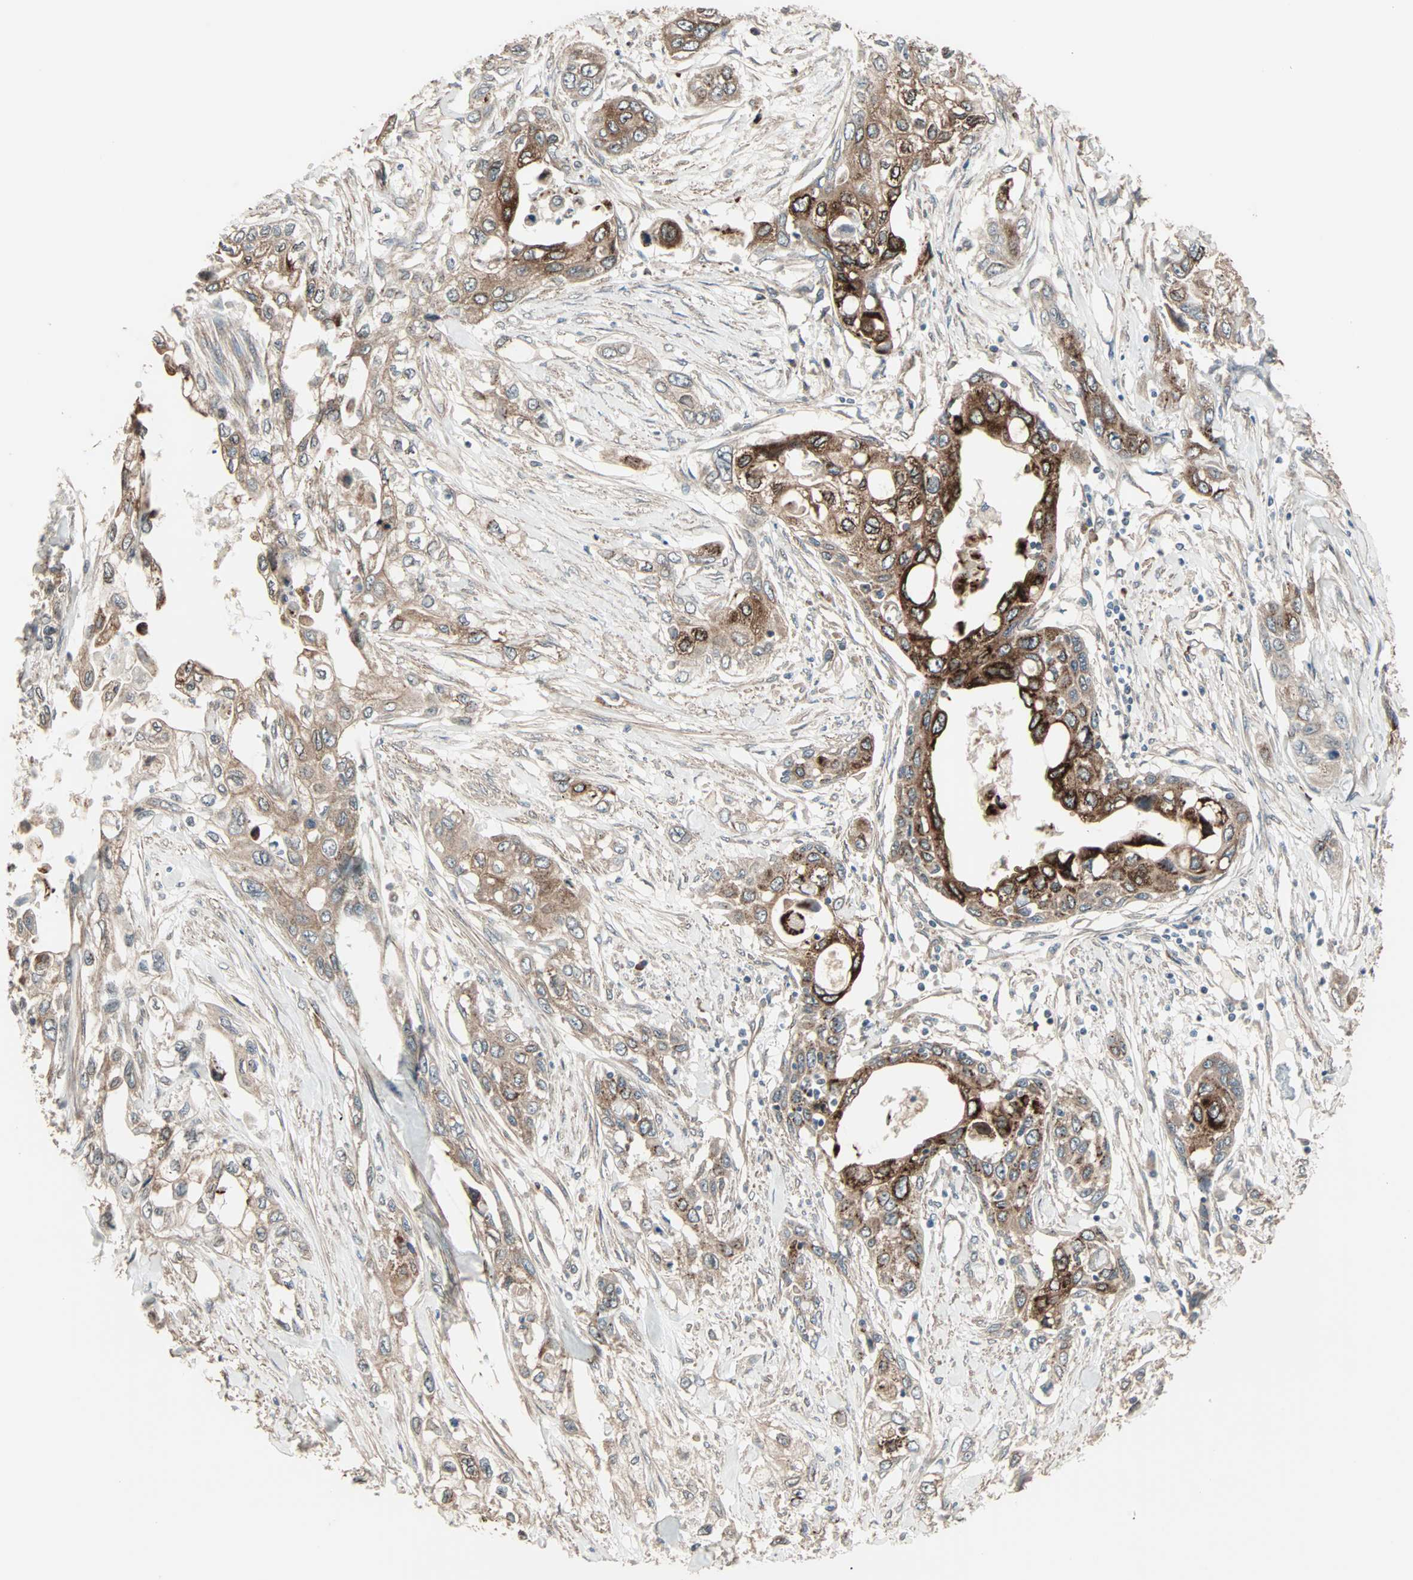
{"staining": {"intensity": "strong", "quantity": ">75%", "location": "cytoplasmic/membranous"}, "tissue": "pancreatic cancer", "cell_type": "Tumor cells", "image_type": "cancer", "snomed": [{"axis": "morphology", "description": "Adenocarcinoma, NOS"}, {"axis": "topography", "description": "Pancreas"}], "caption": "Immunohistochemistry (IHC) micrograph of neoplastic tissue: adenocarcinoma (pancreatic) stained using immunohistochemistry shows high levels of strong protein expression localized specifically in the cytoplasmic/membranous of tumor cells, appearing as a cytoplasmic/membranous brown color.", "gene": "GALNT3", "patient": {"sex": "female", "age": 70}}